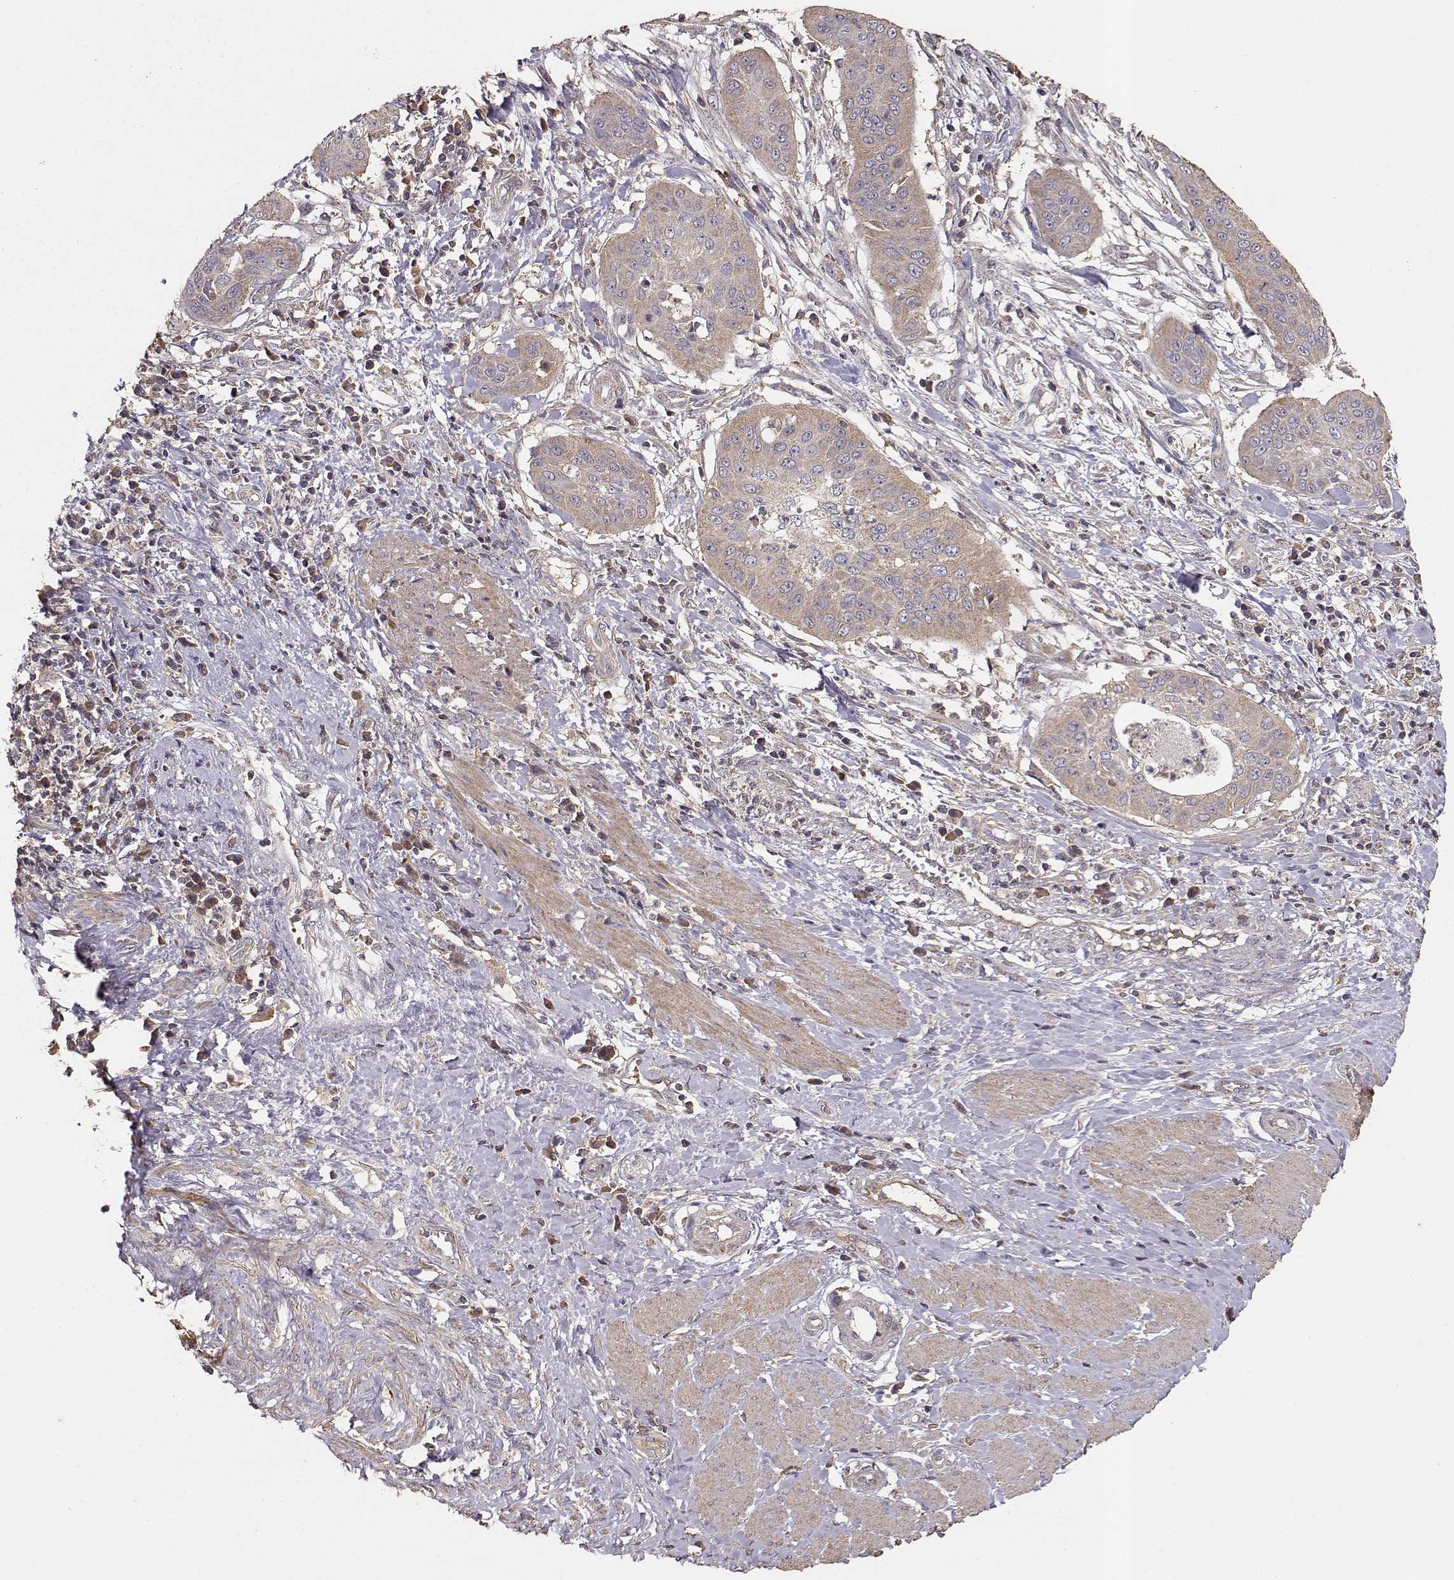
{"staining": {"intensity": "moderate", "quantity": ">75%", "location": "cytoplasmic/membranous"}, "tissue": "cervical cancer", "cell_type": "Tumor cells", "image_type": "cancer", "snomed": [{"axis": "morphology", "description": "Squamous cell carcinoma, NOS"}, {"axis": "topography", "description": "Cervix"}], "caption": "High-magnification brightfield microscopy of cervical cancer stained with DAB (brown) and counterstained with hematoxylin (blue). tumor cells exhibit moderate cytoplasmic/membranous expression is identified in approximately>75% of cells. The protein of interest is stained brown, and the nuclei are stained in blue (DAB IHC with brightfield microscopy, high magnification).", "gene": "TARS3", "patient": {"sex": "female", "age": 39}}